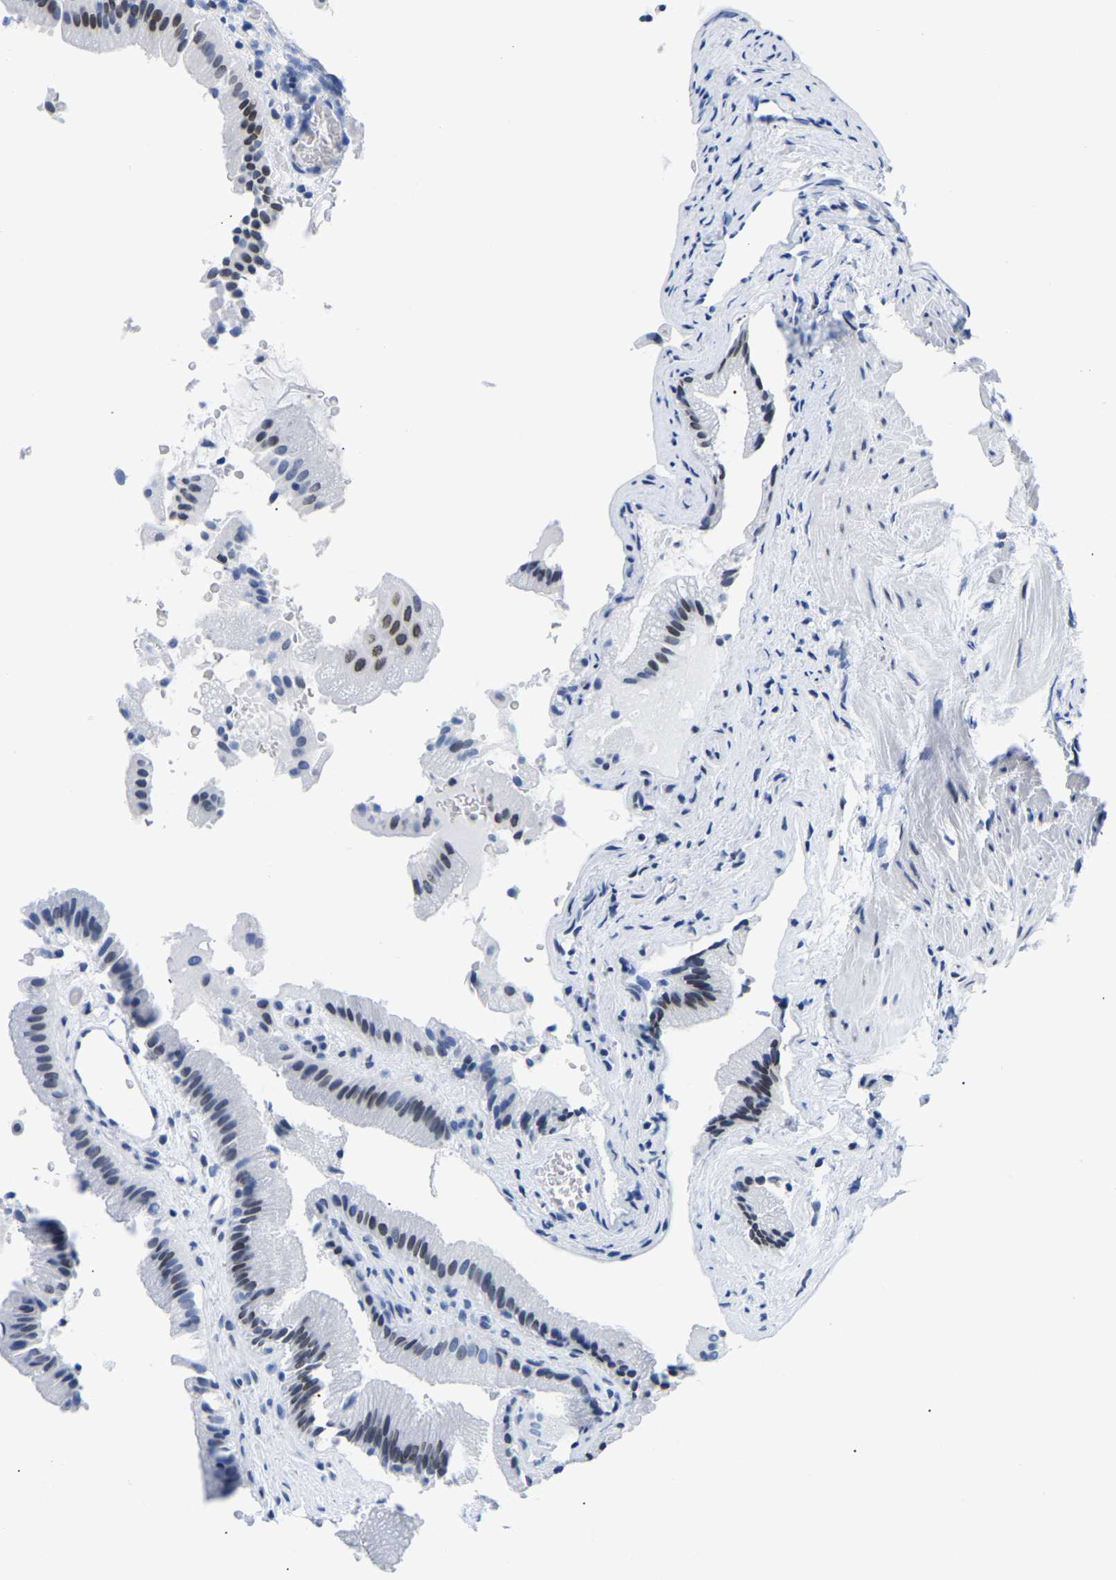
{"staining": {"intensity": "moderate", "quantity": "<25%", "location": "nuclear"}, "tissue": "gallbladder", "cell_type": "Glandular cells", "image_type": "normal", "snomed": [{"axis": "morphology", "description": "Normal tissue, NOS"}, {"axis": "topography", "description": "Gallbladder"}], "caption": "Normal gallbladder exhibits moderate nuclear expression in about <25% of glandular cells, visualized by immunohistochemistry.", "gene": "UPK3A", "patient": {"sex": "male", "age": 49}}